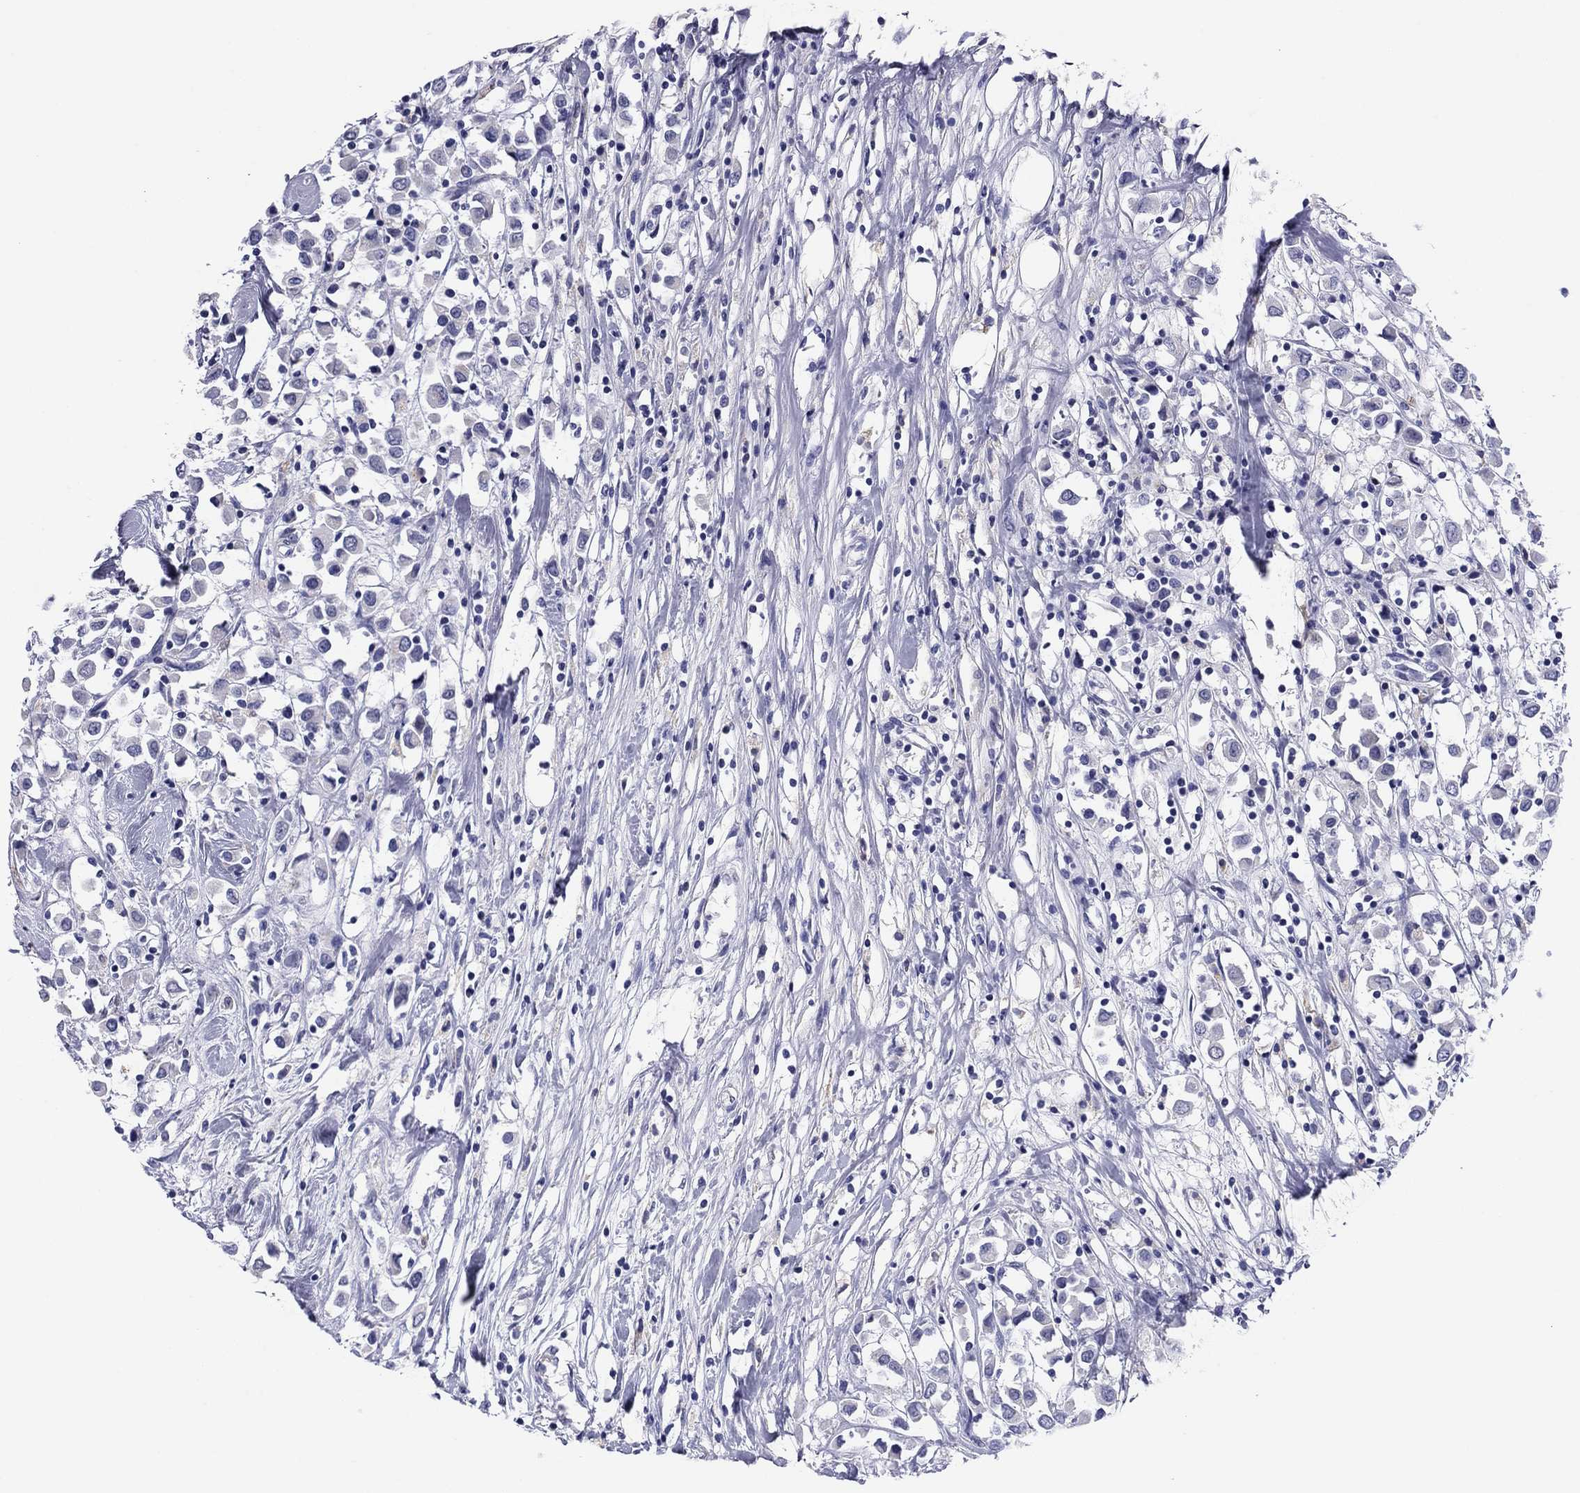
{"staining": {"intensity": "negative", "quantity": "none", "location": "none"}, "tissue": "breast cancer", "cell_type": "Tumor cells", "image_type": "cancer", "snomed": [{"axis": "morphology", "description": "Duct carcinoma"}, {"axis": "topography", "description": "Breast"}], "caption": "Breast intraductal carcinoma stained for a protein using immunohistochemistry shows no staining tumor cells.", "gene": "TCFL5", "patient": {"sex": "female", "age": 61}}